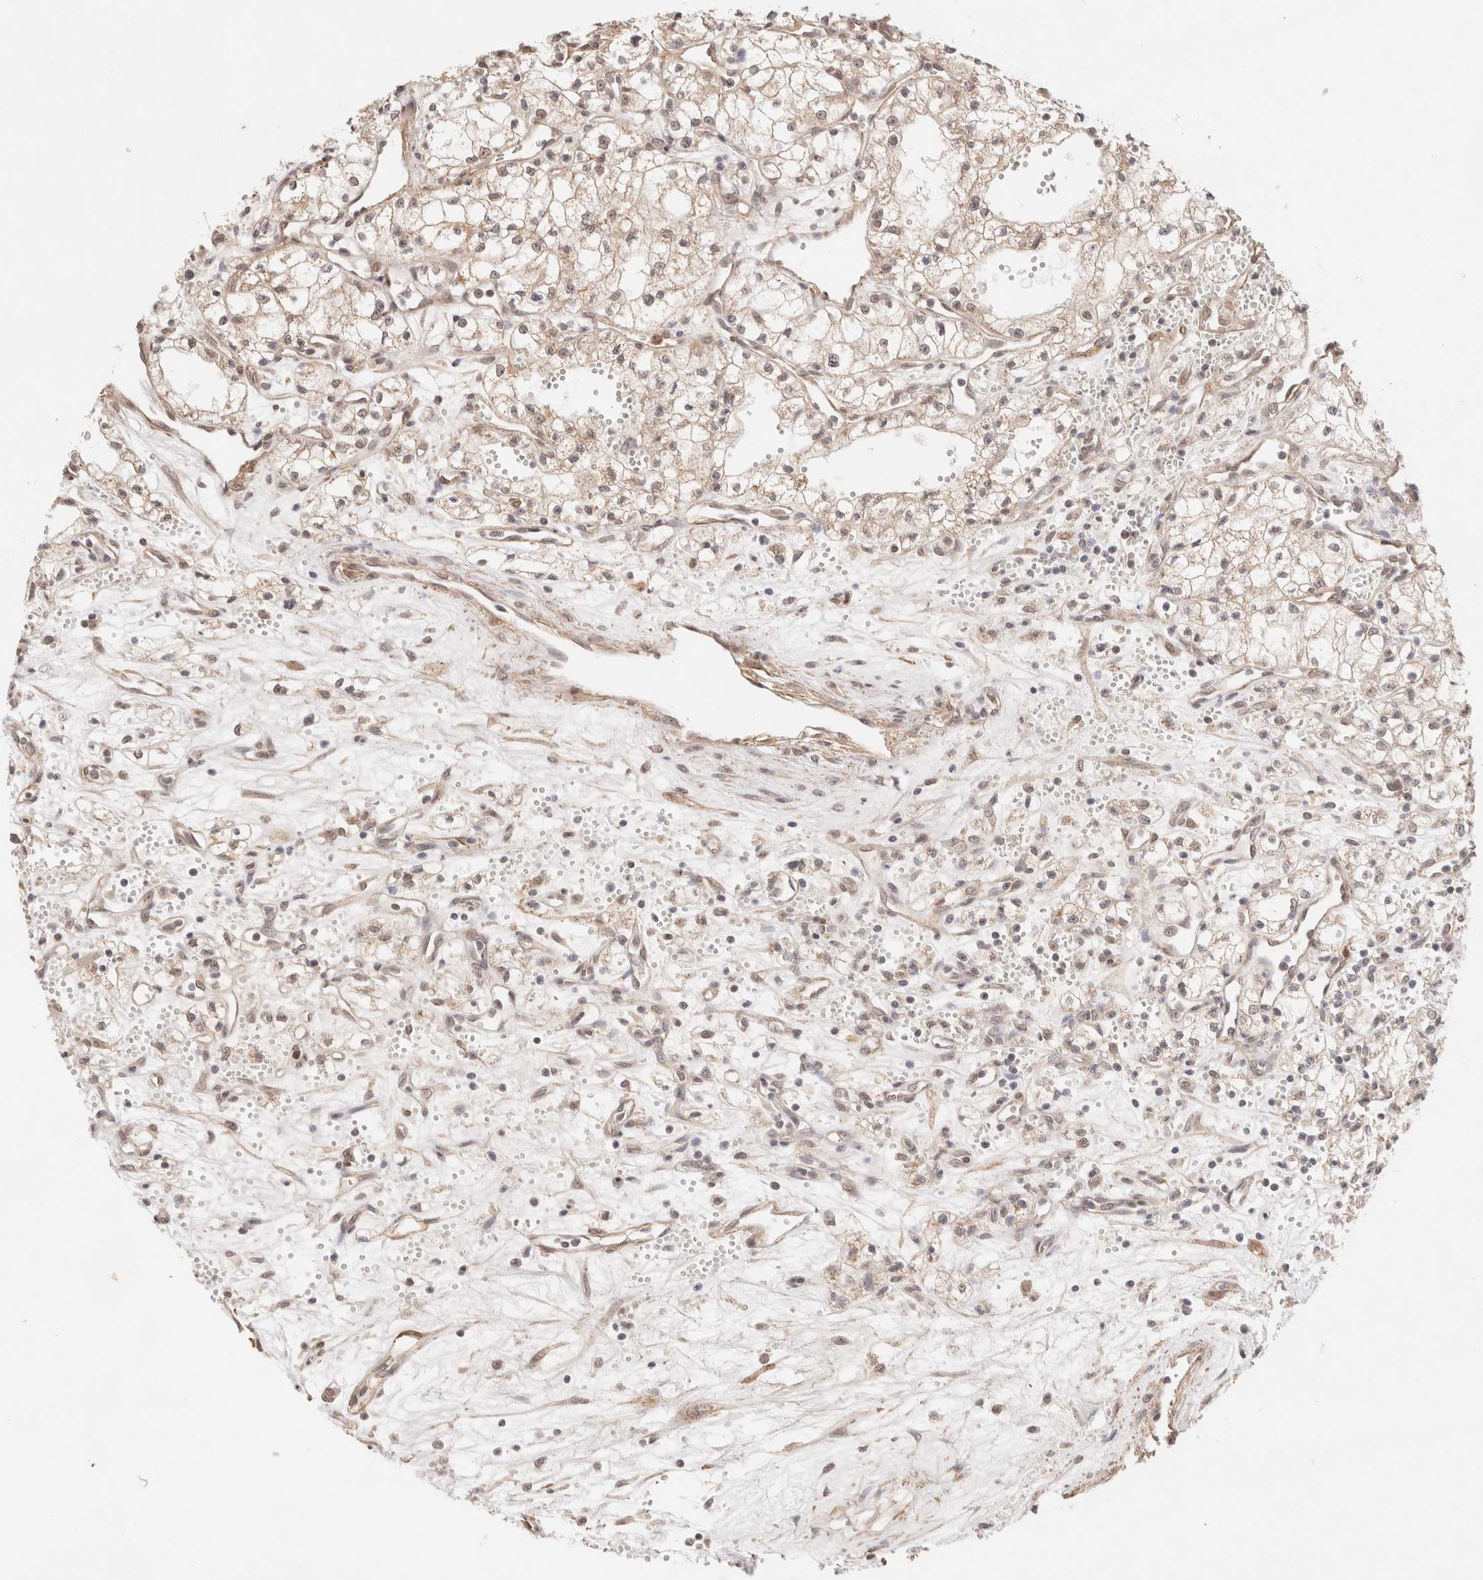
{"staining": {"intensity": "weak", "quantity": "25%-75%", "location": "cytoplasmic/membranous,nuclear"}, "tissue": "renal cancer", "cell_type": "Tumor cells", "image_type": "cancer", "snomed": [{"axis": "morphology", "description": "Adenocarcinoma, NOS"}, {"axis": "topography", "description": "Kidney"}], "caption": "Weak cytoplasmic/membranous and nuclear expression is appreciated in approximately 25%-75% of tumor cells in adenocarcinoma (renal). Nuclei are stained in blue.", "gene": "BRPF3", "patient": {"sex": "male", "age": 59}}